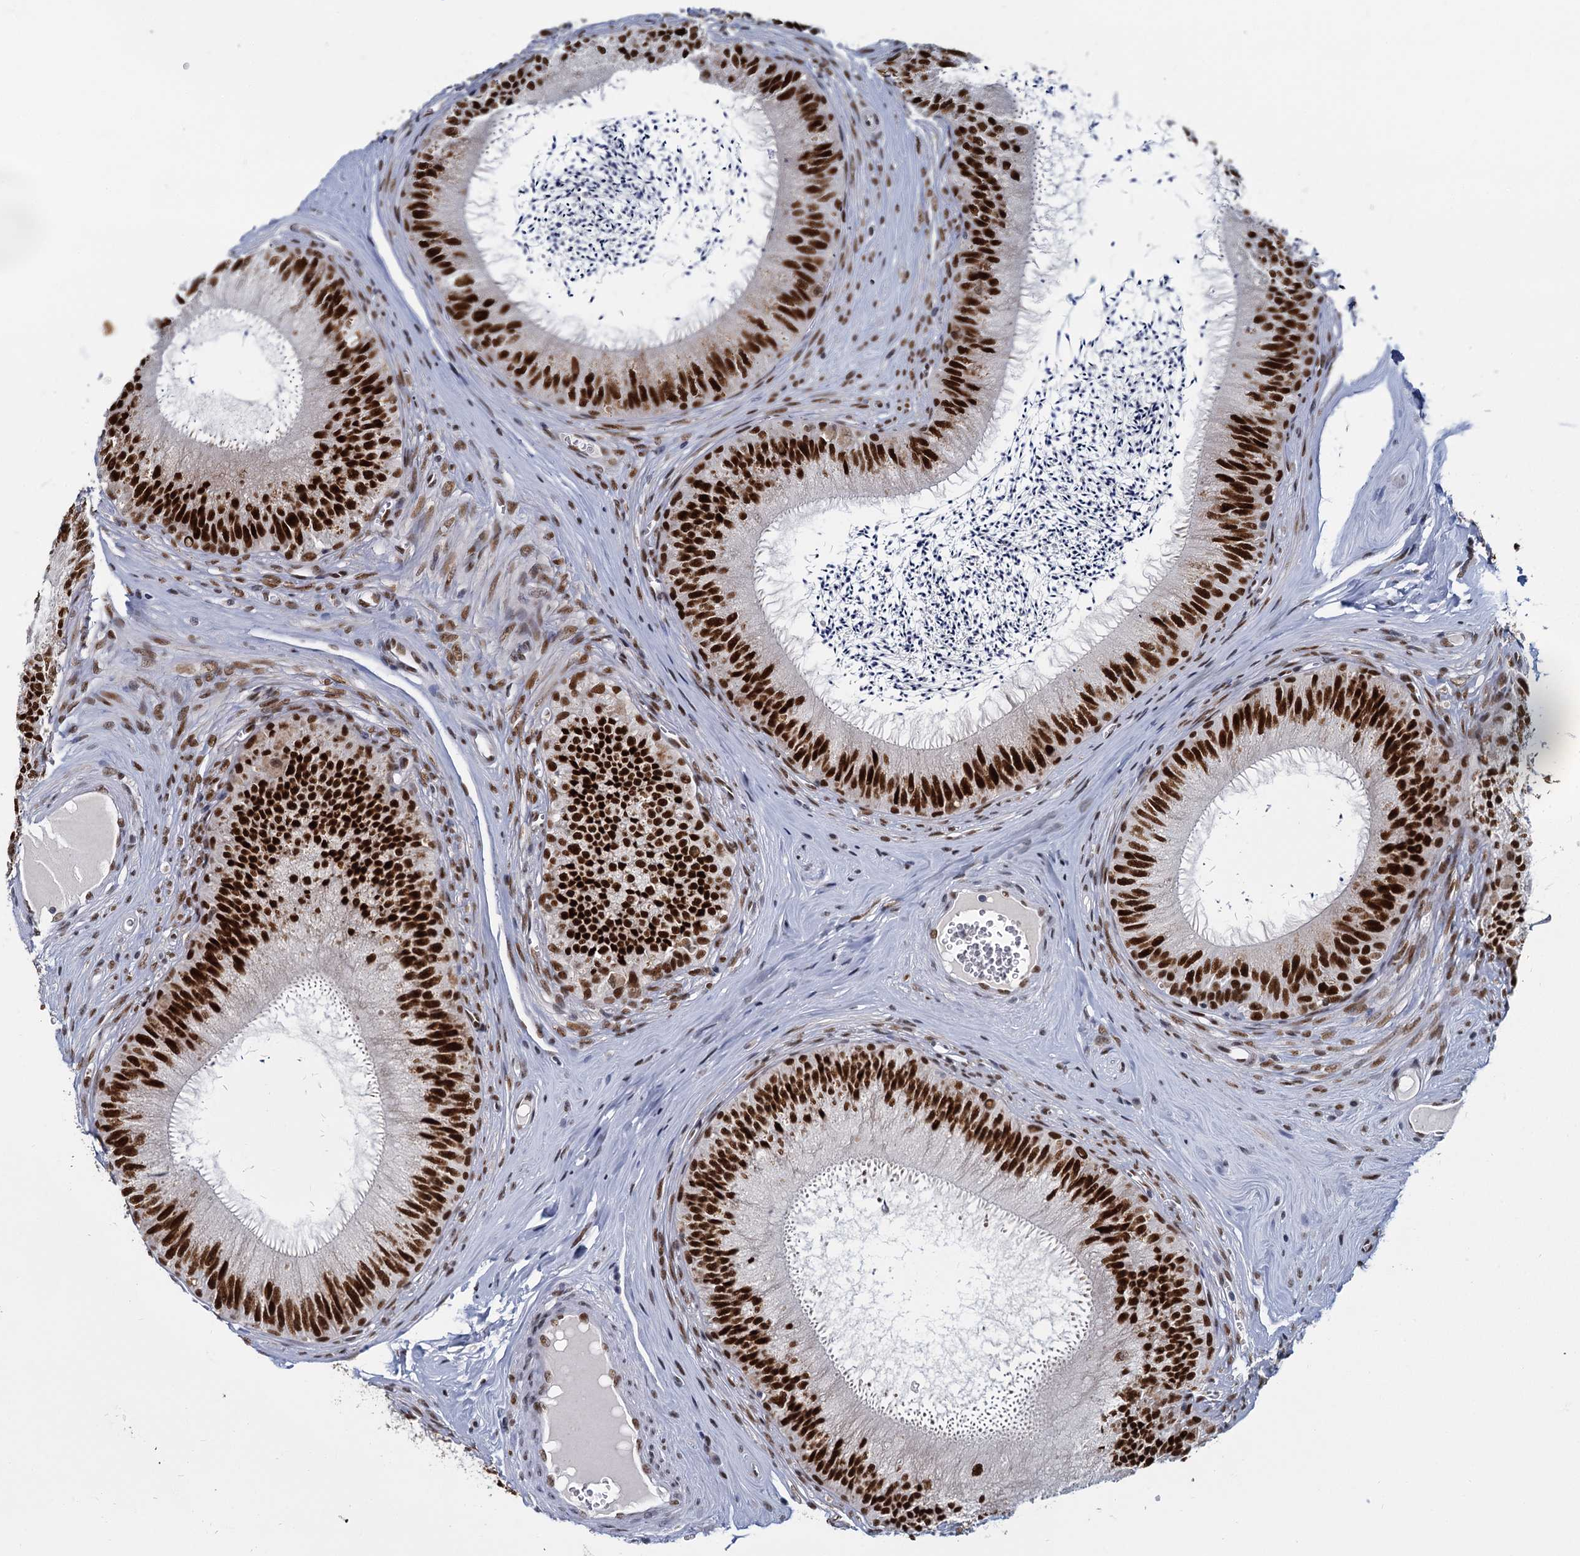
{"staining": {"intensity": "strong", "quantity": ">75%", "location": "nuclear"}, "tissue": "epididymis", "cell_type": "Glandular cells", "image_type": "normal", "snomed": [{"axis": "morphology", "description": "Normal tissue, NOS"}, {"axis": "topography", "description": "Epididymis"}], "caption": "Epididymis was stained to show a protein in brown. There is high levels of strong nuclear positivity in about >75% of glandular cells.", "gene": "RPRD1A", "patient": {"sex": "male", "age": 46}}